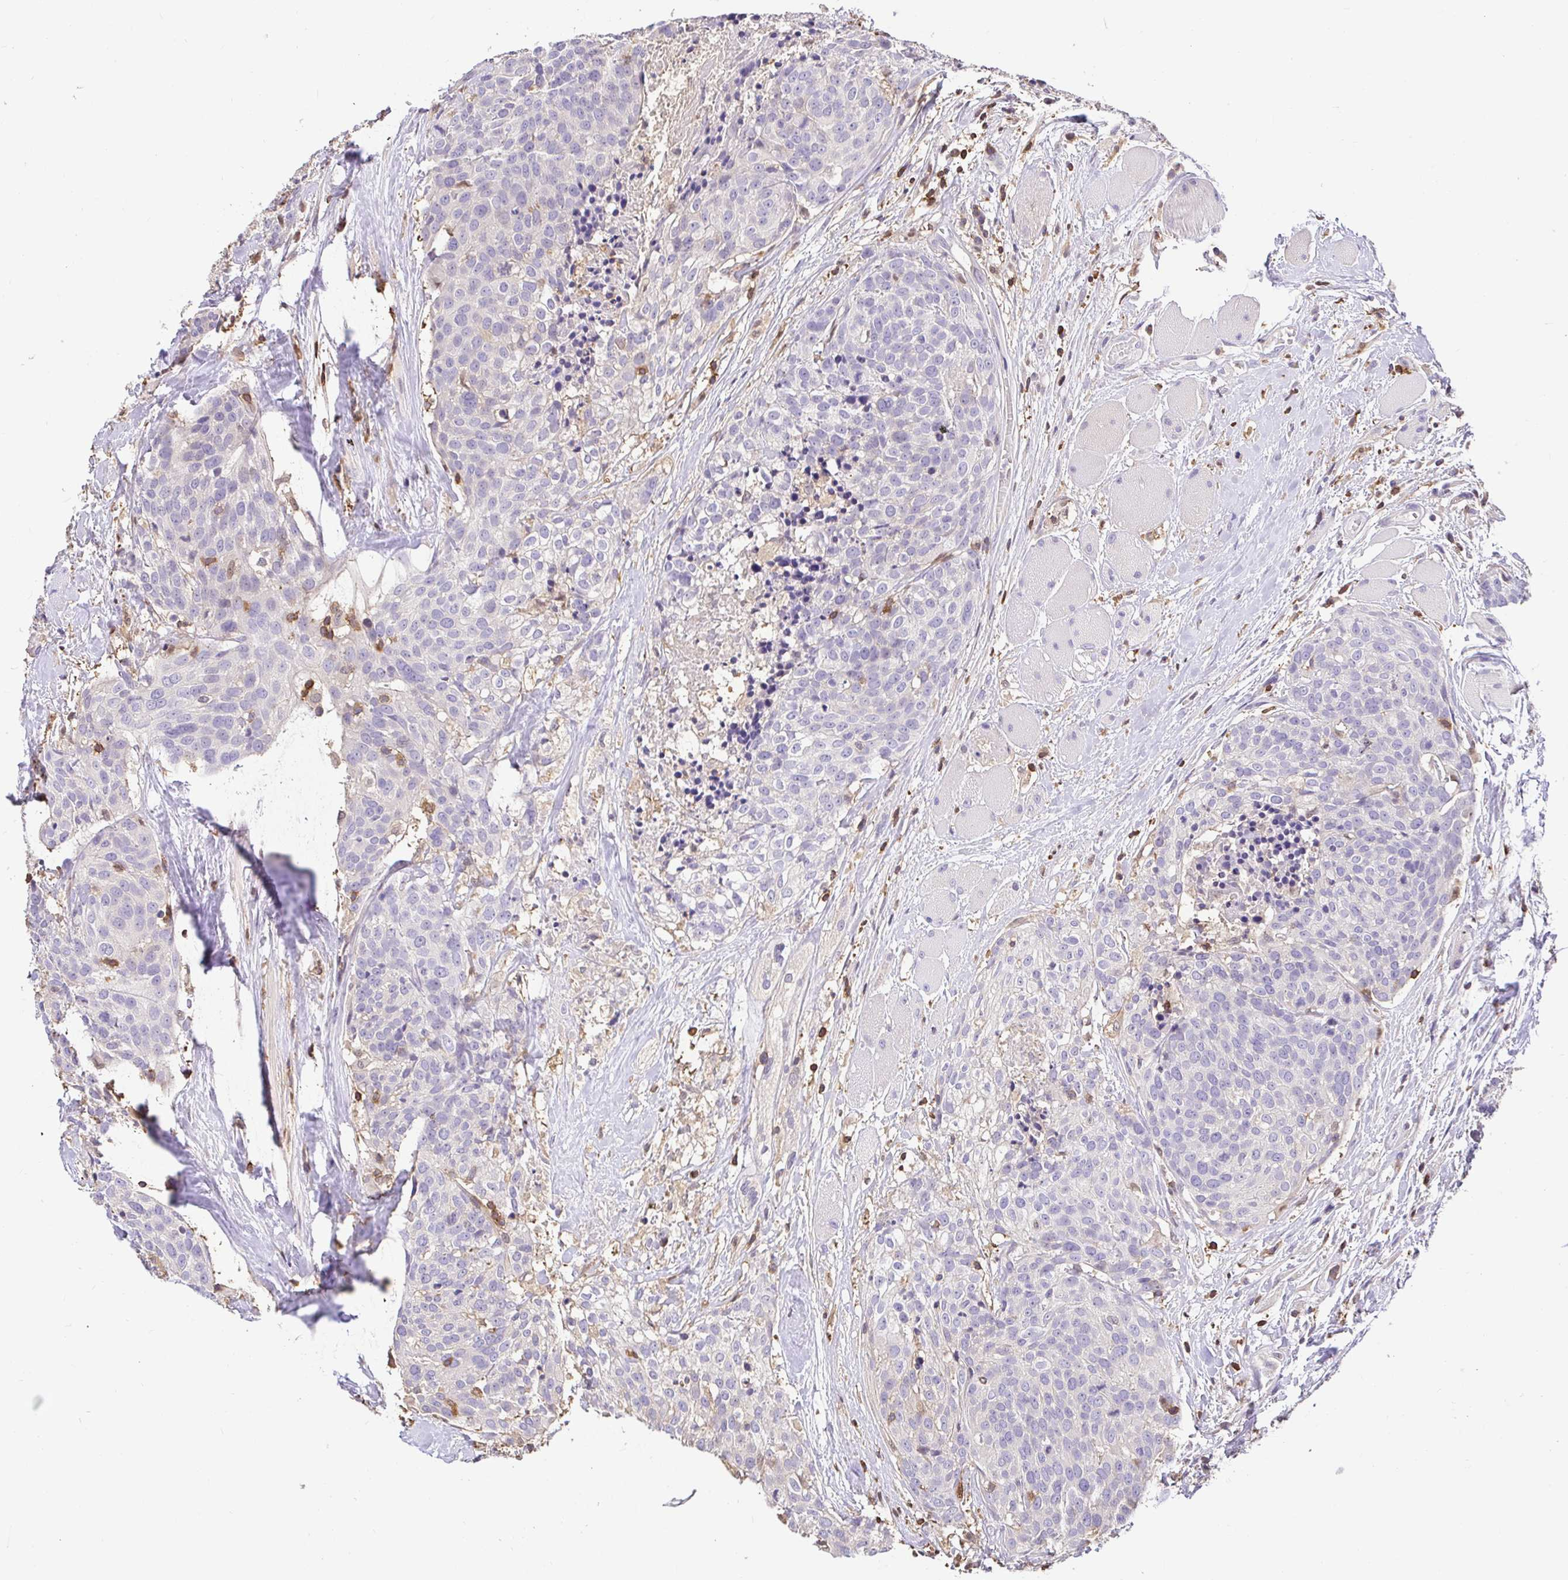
{"staining": {"intensity": "negative", "quantity": "none", "location": "none"}, "tissue": "head and neck cancer", "cell_type": "Tumor cells", "image_type": "cancer", "snomed": [{"axis": "morphology", "description": "Squamous cell carcinoma, NOS"}, {"axis": "topography", "description": "Oral tissue"}, {"axis": "topography", "description": "Head-Neck"}], "caption": "An IHC photomicrograph of head and neck squamous cell carcinoma is shown. There is no staining in tumor cells of head and neck squamous cell carcinoma.", "gene": "SKAP1", "patient": {"sex": "male", "age": 64}}